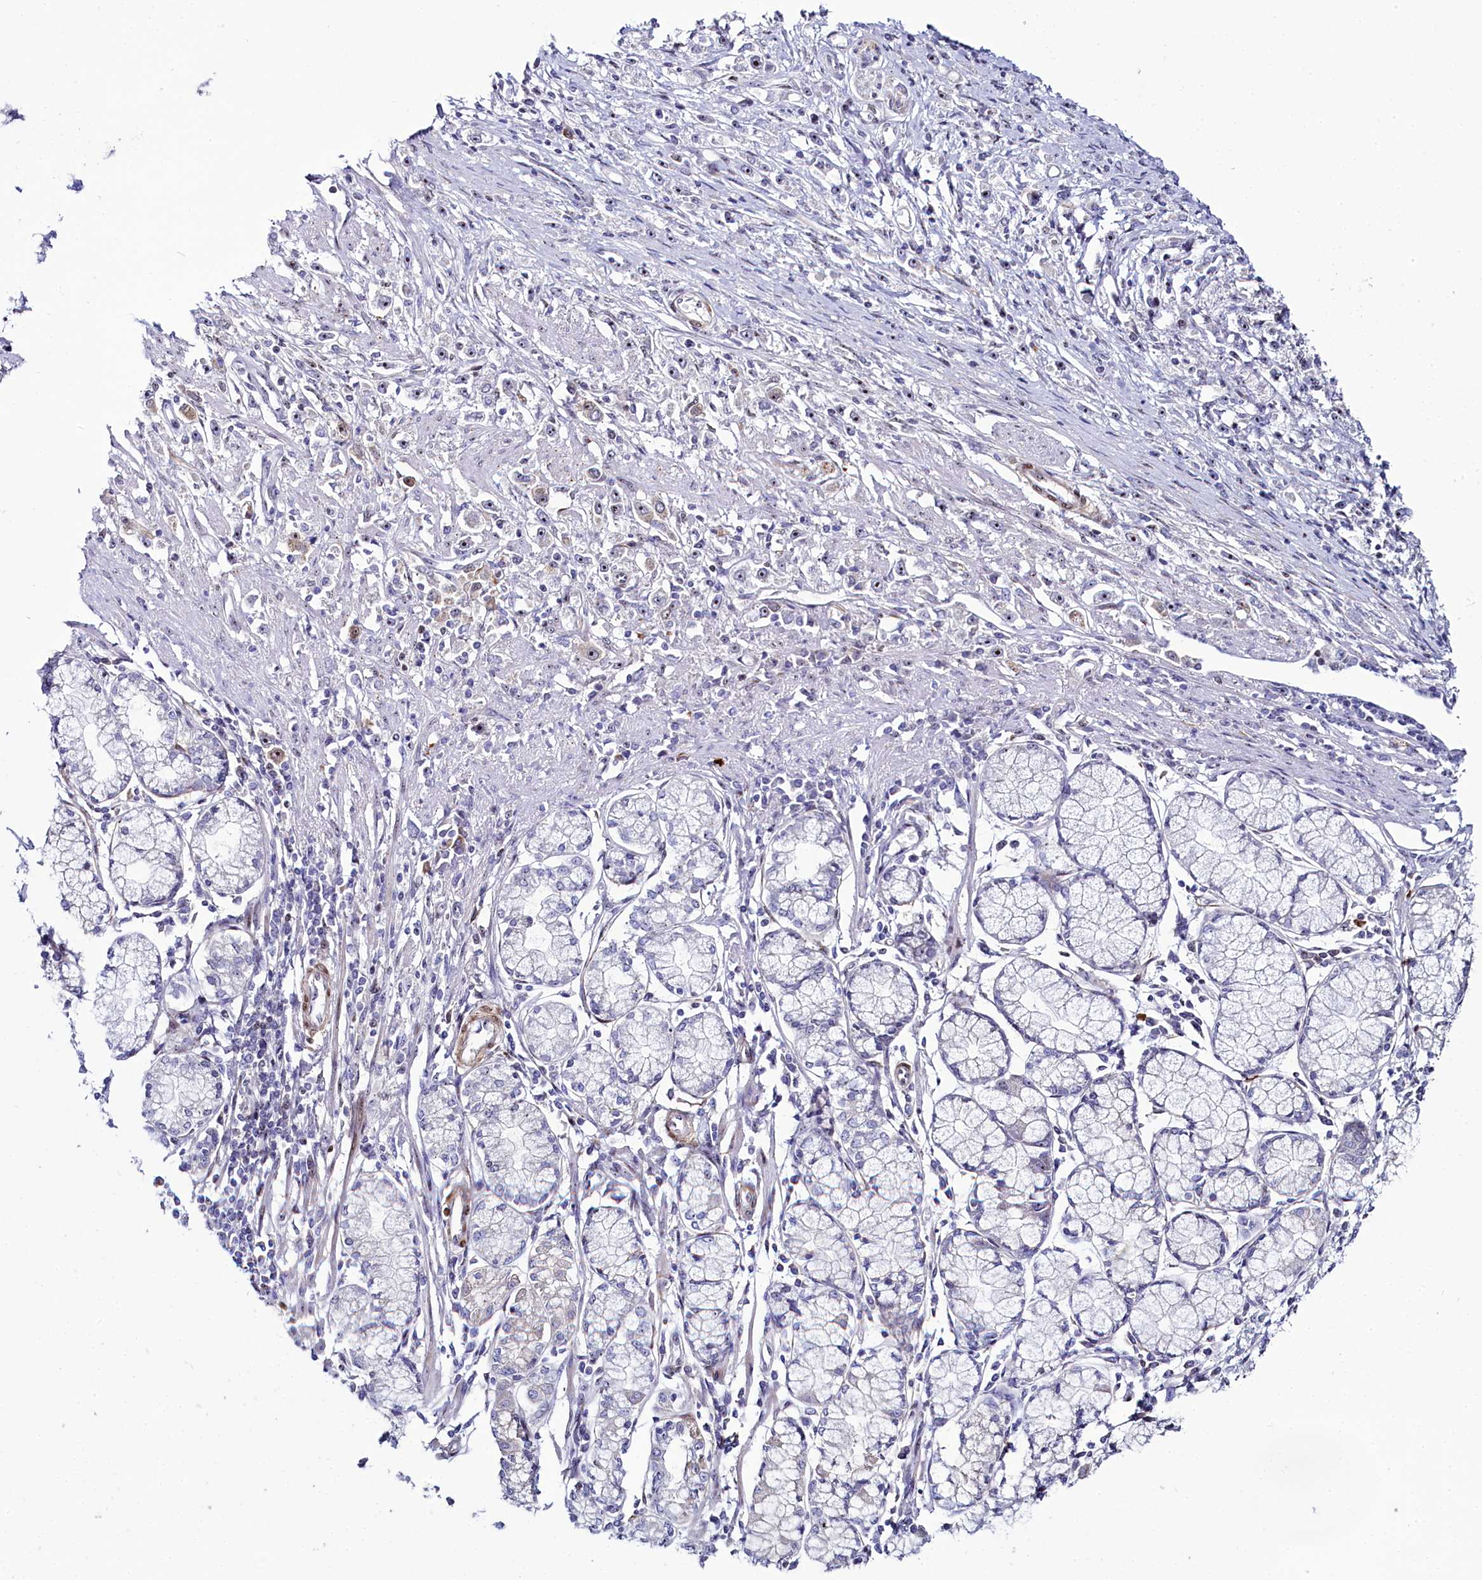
{"staining": {"intensity": "weak", "quantity": "<25%", "location": "cytoplasmic/membranous,nuclear"}, "tissue": "stomach cancer", "cell_type": "Tumor cells", "image_type": "cancer", "snomed": [{"axis": "morphology", "description": "Adenocarcinoma, NOS"}, {"axis": "topography", "description": "Stomach"}], "caption": "DAB immunohistochemical staining of human stomach cancer (adenocarcinoma) shows no significant positivity in tumor cells.", "gene": "TCOF1", "patient": {"sex": "female", "age": 59}}